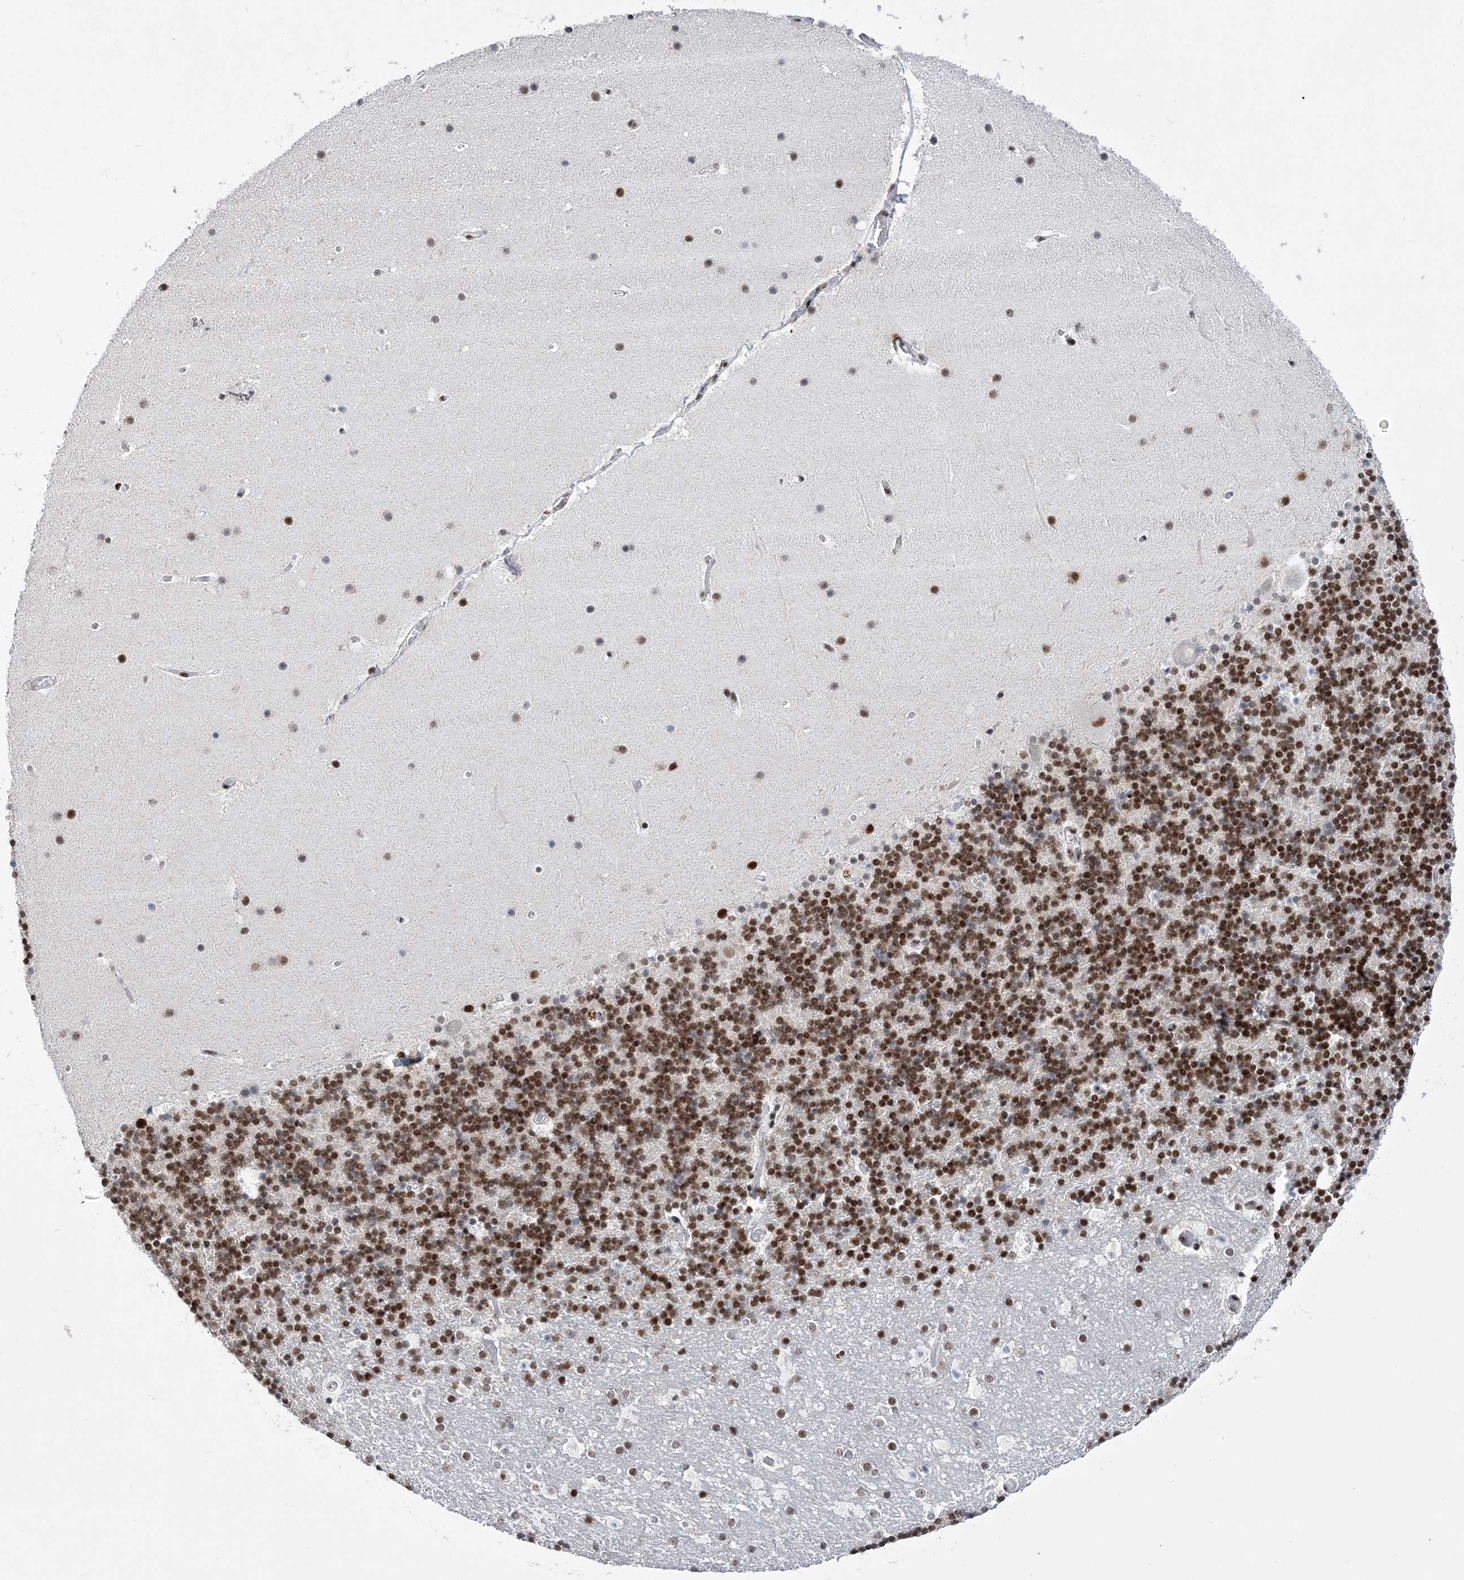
{"staining": {"intensity": "moderate", "quantity": "25%-75%", "location": "nuclear"}, "tissue": "cerebellum", "cell_type": "Cells in granular layer", "image_type": "normal", "snomed": [{"axis": "morphology", "description": "Normal tissue, NOS"}, {"axis": "topography", "description": "Cerebellum"}], "caption": "Unremarkable cerebellum was stained to show a protein in brown. There is medium levels of moderate nuclear staining in approximately 25%-75% of cells in granular layer. The staining was performed using DAB (3,3'-diaminobenzidine) to visualize the protein expression in brown, while the nuclei were stained in blue with hematoxylin (Magnification: 20x).", "gene": "ZBTB7A", "patient": {"sex": "male", "age": 57}}